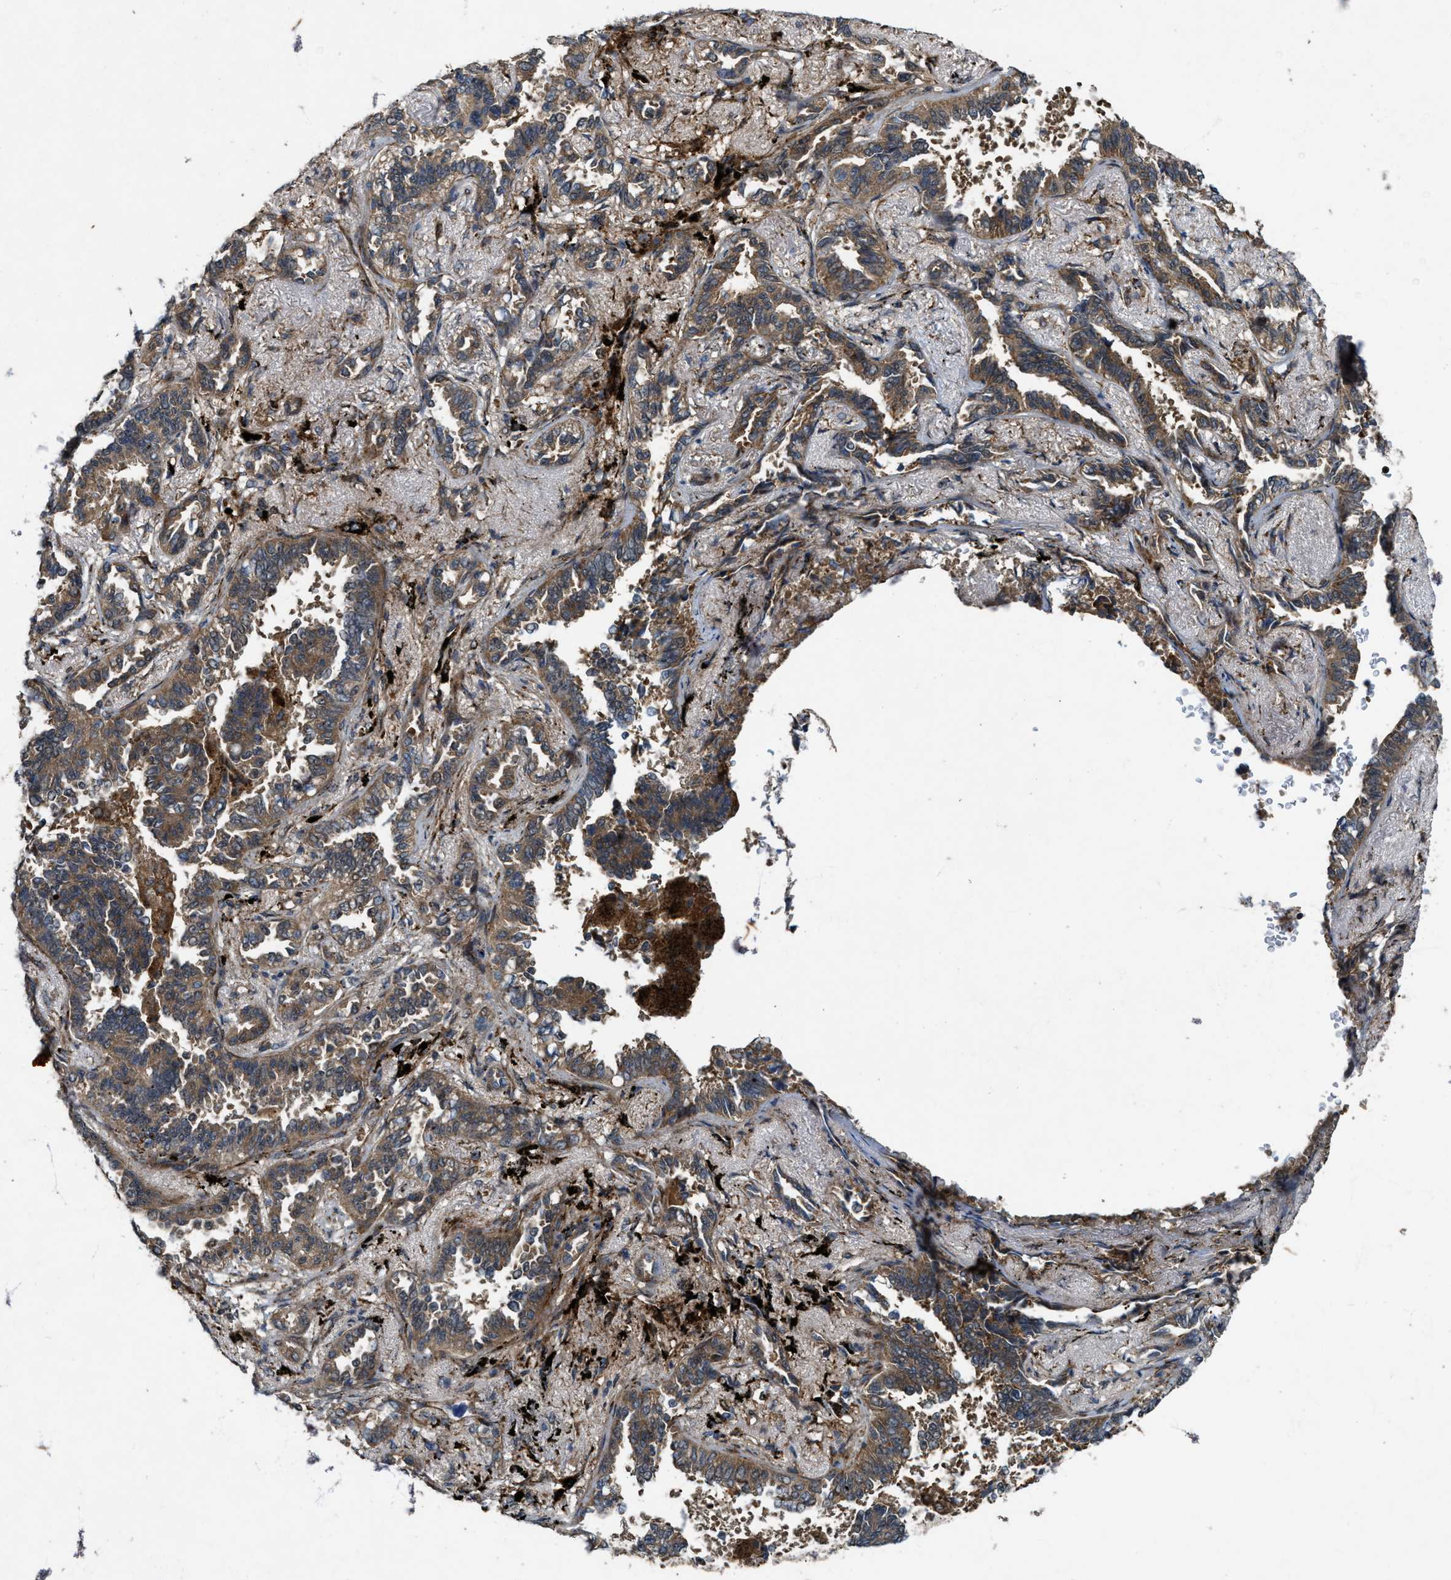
{"staining": {"intensity": "moderate", "quantity": ">75%", "location": "cytoplasmic/membranous"}, "tissue": "lung cancer", "cell_type": "Tumor cells", "image_type": "cancer", "snomed": [{"axis": "morphology", "description": "Adenocarcinoma, NOS"}, {"axis": "topography", "description": "Lung"}], "caption": "Brown immunohistochemical staining in adenocarcinoma (lung) displays moderate cytoplasmic/membranous positivity in approximately >75% of tumor cells. The protein of interest is shown in brown color, while the nuclei are stained blue.", "gene": "LRRC72", "patient": {"sex": "male", "age": 59}}